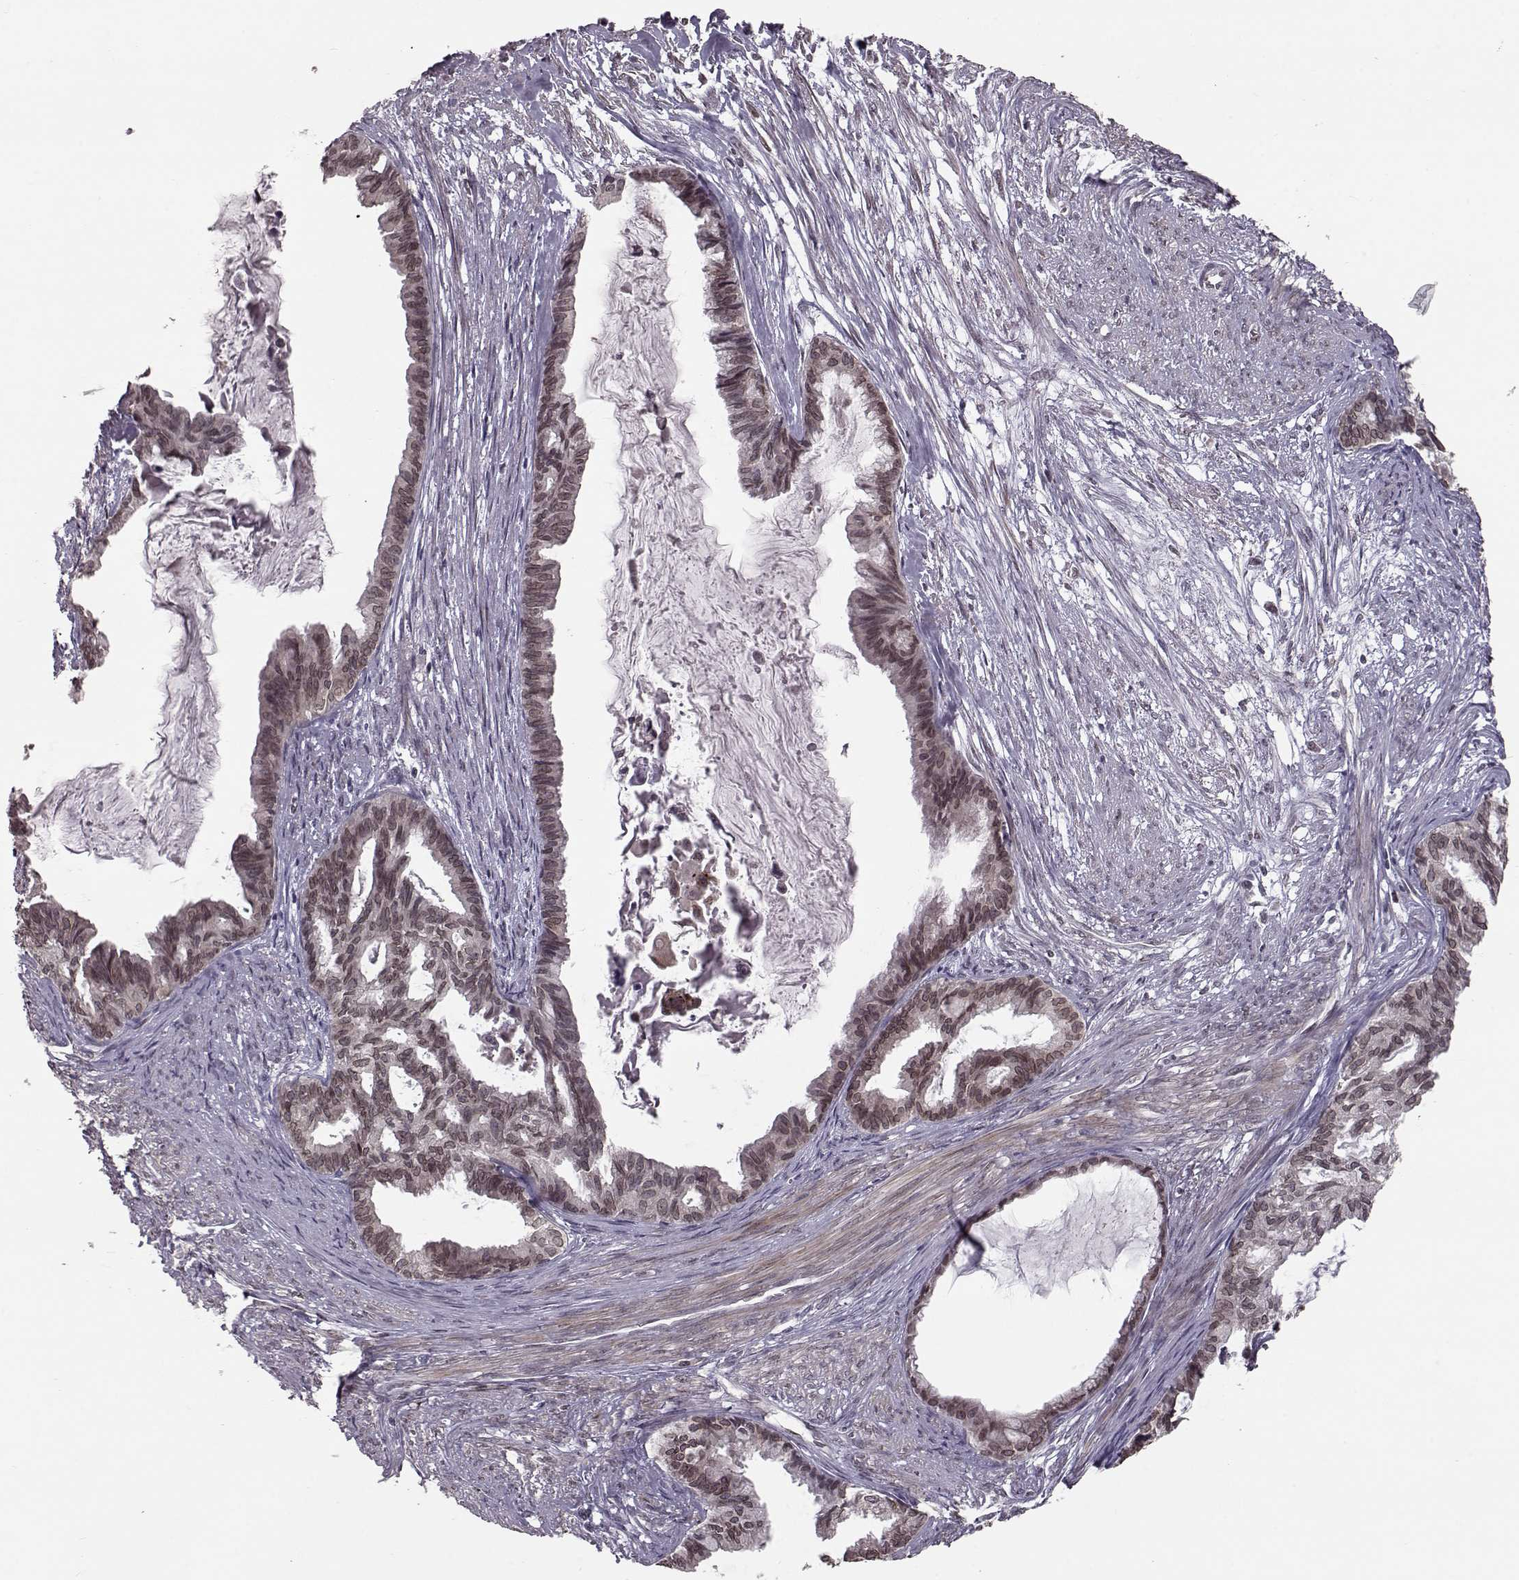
{"staining": {"intensity": "weak", "quantity": ">75%", "location": "cytoplasmic/membranous,nuclear"}, "tissue": "endometrial cancer", "cell_type": "Tumor cells", "image_type": "cancer", "snomed": [{"axis": "morphology", "description": "Adenocarcinoma, NOS"}, {"axis": "topography", "description": "Endometrium"}], "caption": "Immunohistochemistry staining of endometrial cancer (adenocarcinoma), which displays low levels of weak cytoplasmic/membranous and nuclear staining in about >75% of tumor cells indicating weak cytoplasmic/membranous and nuclear protein staining. The staining was performed using DAB (brown) for protein detection and nuclei were counterstained in hematoxylin (blue).", "gene": "NUP37", "patient": {"sex": "female", "age": 86}}